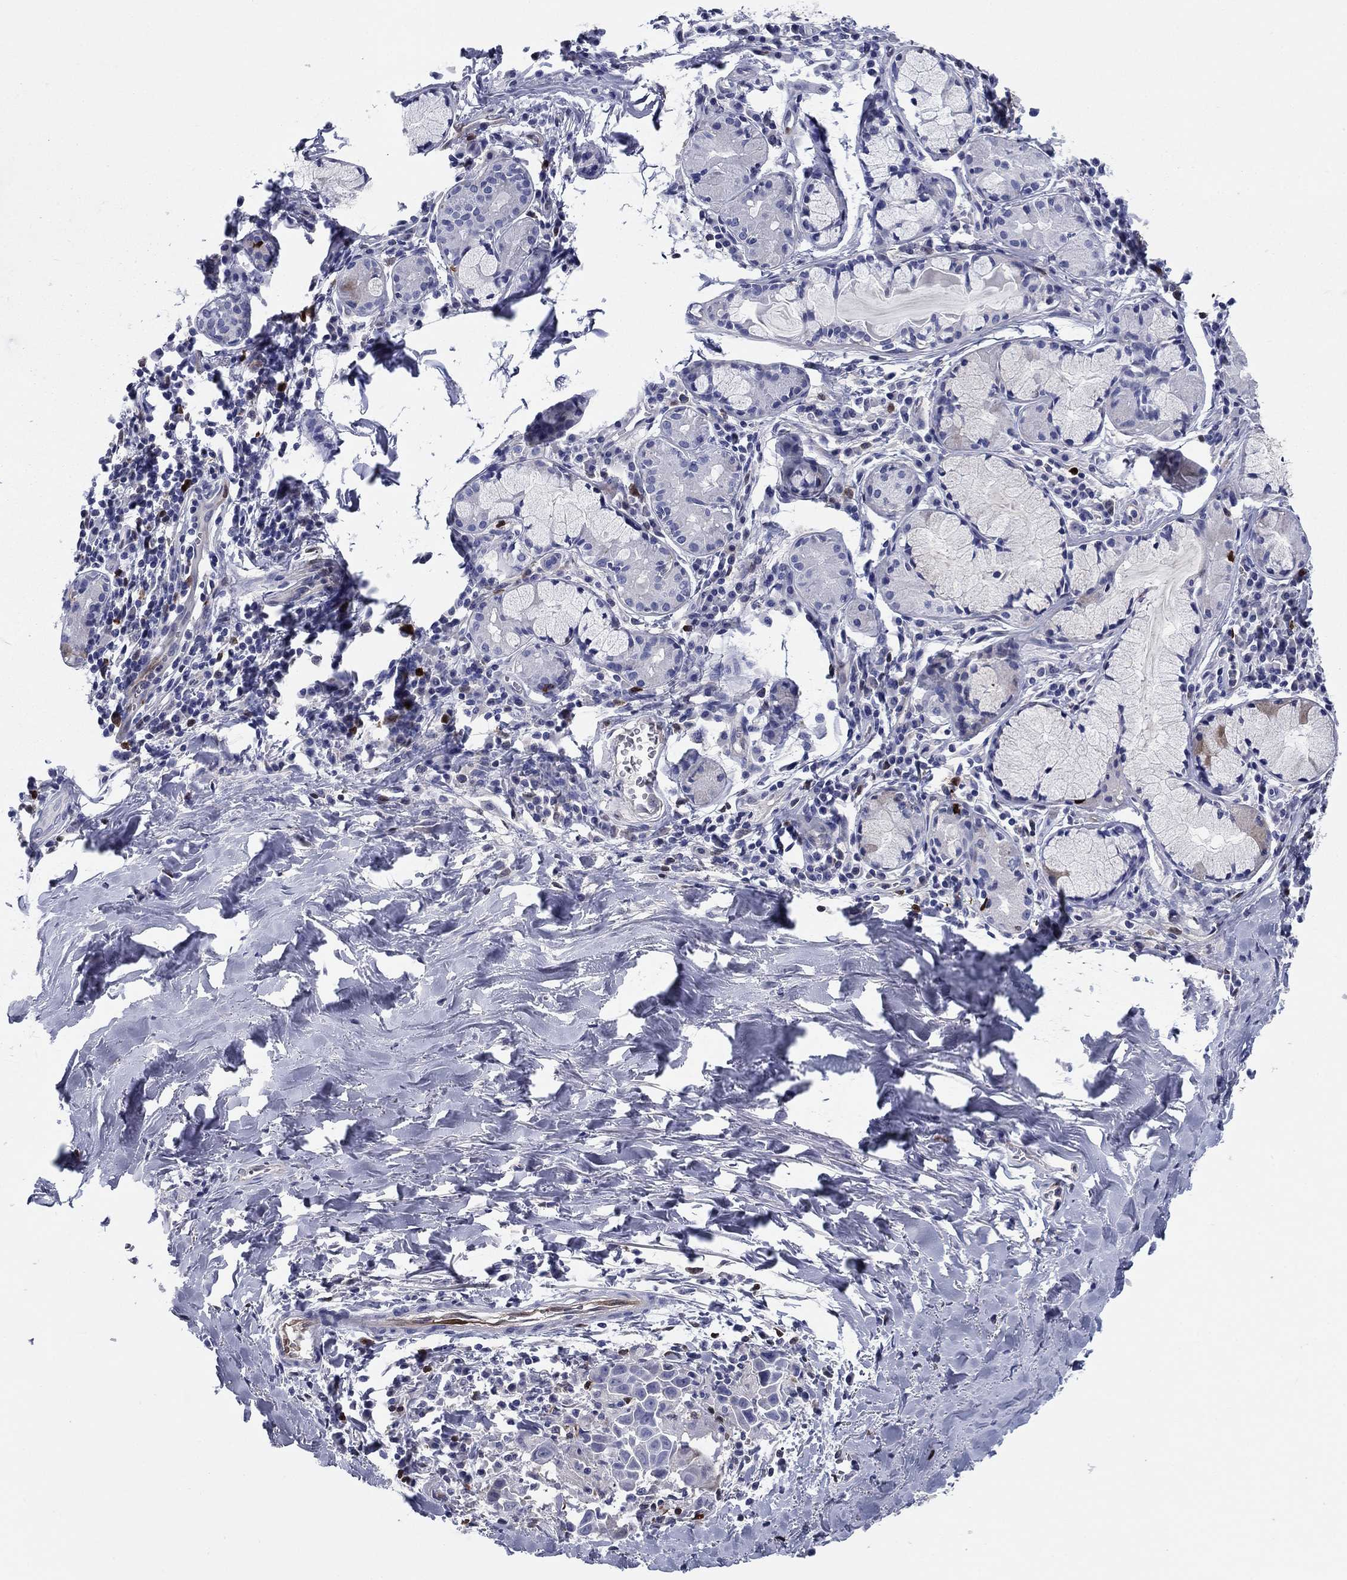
{"staining": {"intensity": "moderate", "quantity": "<25%", "location": "cytoplasmic/membranous"}, "tissue": "lung cancer", "cell_type": "Tumor cells", "image_type": "cancer", "snomed": [{"axis": "morphology", "description": "Squamous cell carcinoma, NOS"}, {"axis": "topography", "description": "Lung"}], "caption": "Tumor cells exhibit low levels of moderate cytoplasmic/membranous positivity in approximately <25% of cells in human squamous cell carcinoma (lung). (IHC, brightfield microscopy, high magnification).", "gene": "STMN1", "patient": {"sex": "male", "age": 57}}